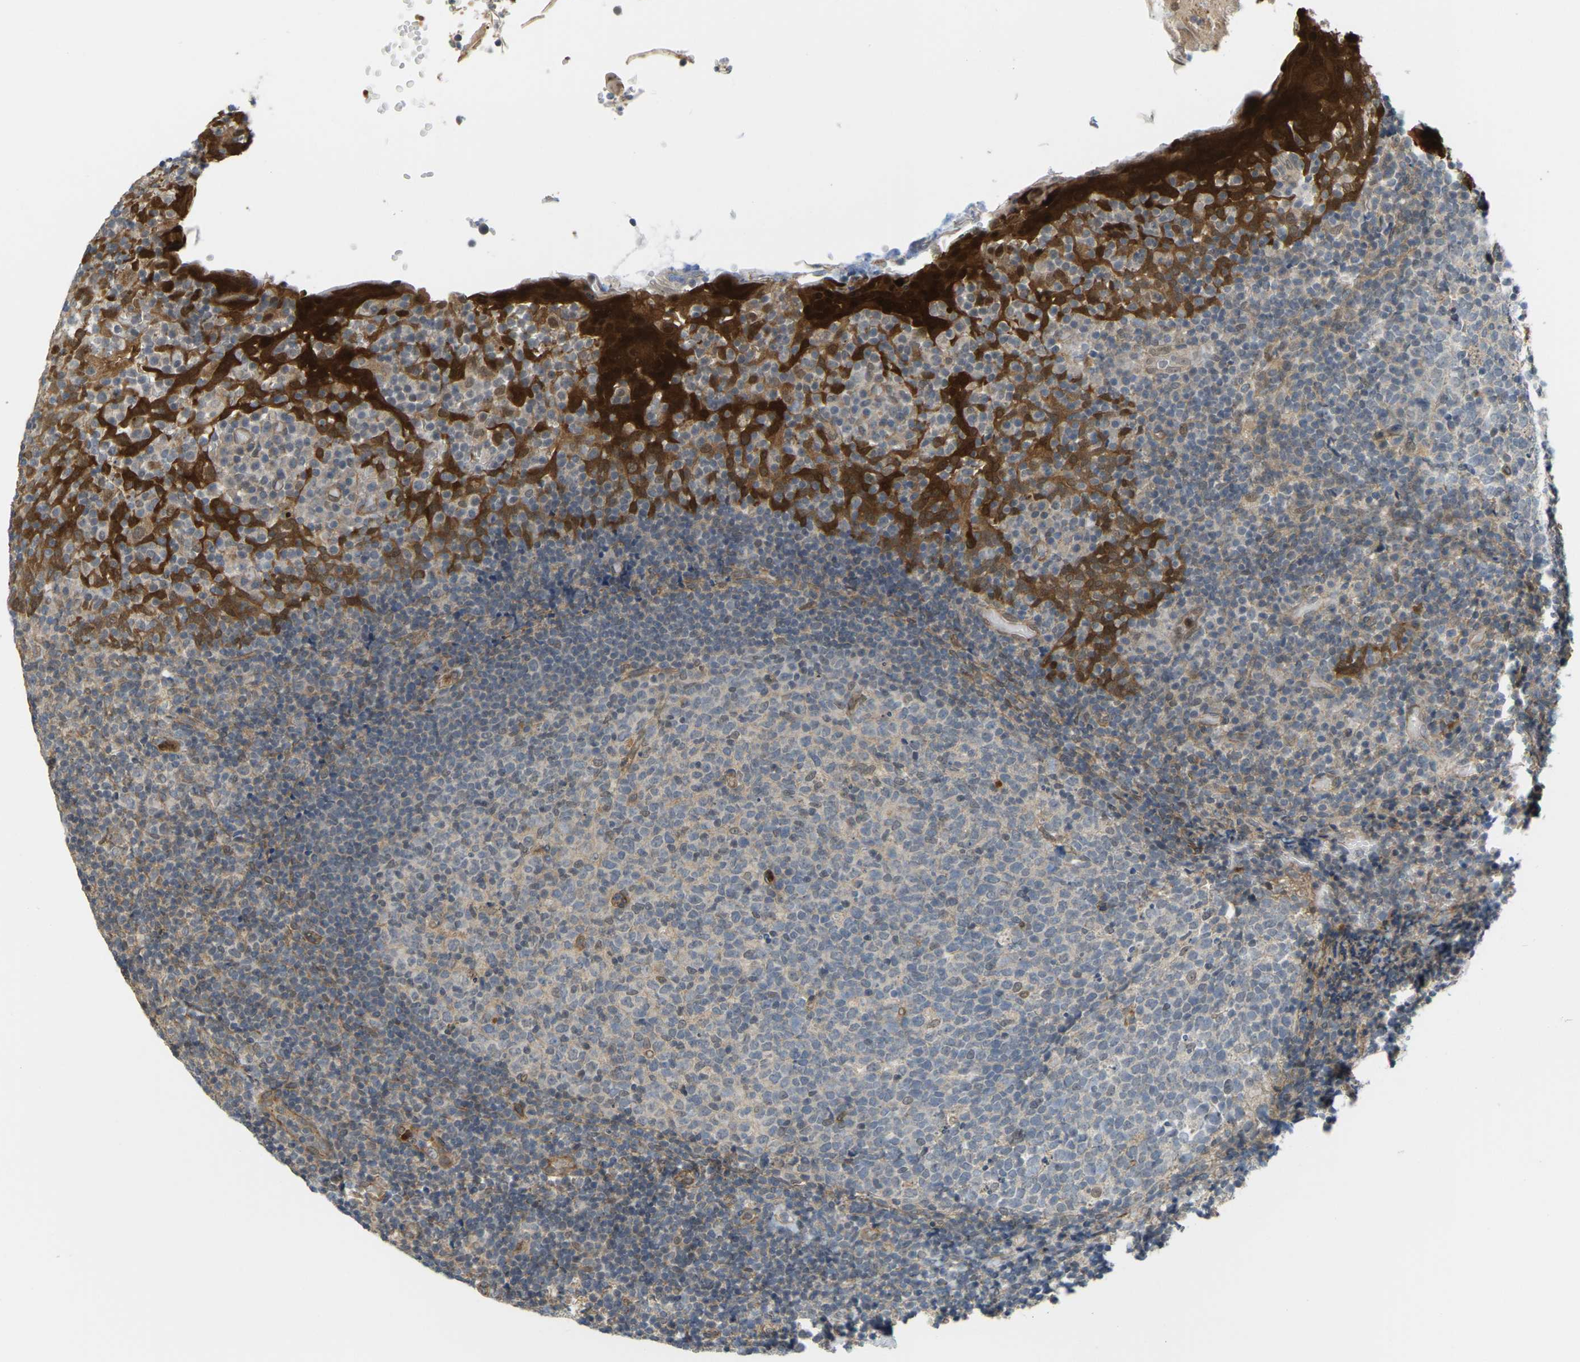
{"staining": {"intensity": "moderate", "quantity": "<25%", "location": "cytoplasmic/membranous"}, "tissue": "tonsil", "cell_type": "Germinal center cells", "image_type": "normal", "snomed": [{"axis": "morphology", "description": "Normal tissue, NOS"}, {"axis": "topography", "description": "Tonsil"}], "caption": "A high-resolution micrograph shows immunohistochemistry (IHC) staining of benign tonsil, which reveals moderate cytoplasmic/membranous staining in approximately <25% of germinal center cells. Immunohistochemistry (ihc) stains the protein of interest in brown and the nuclei are stained blue.", "gene": "SERPINB5", "patient": {"sex": "female", "age": 19}}